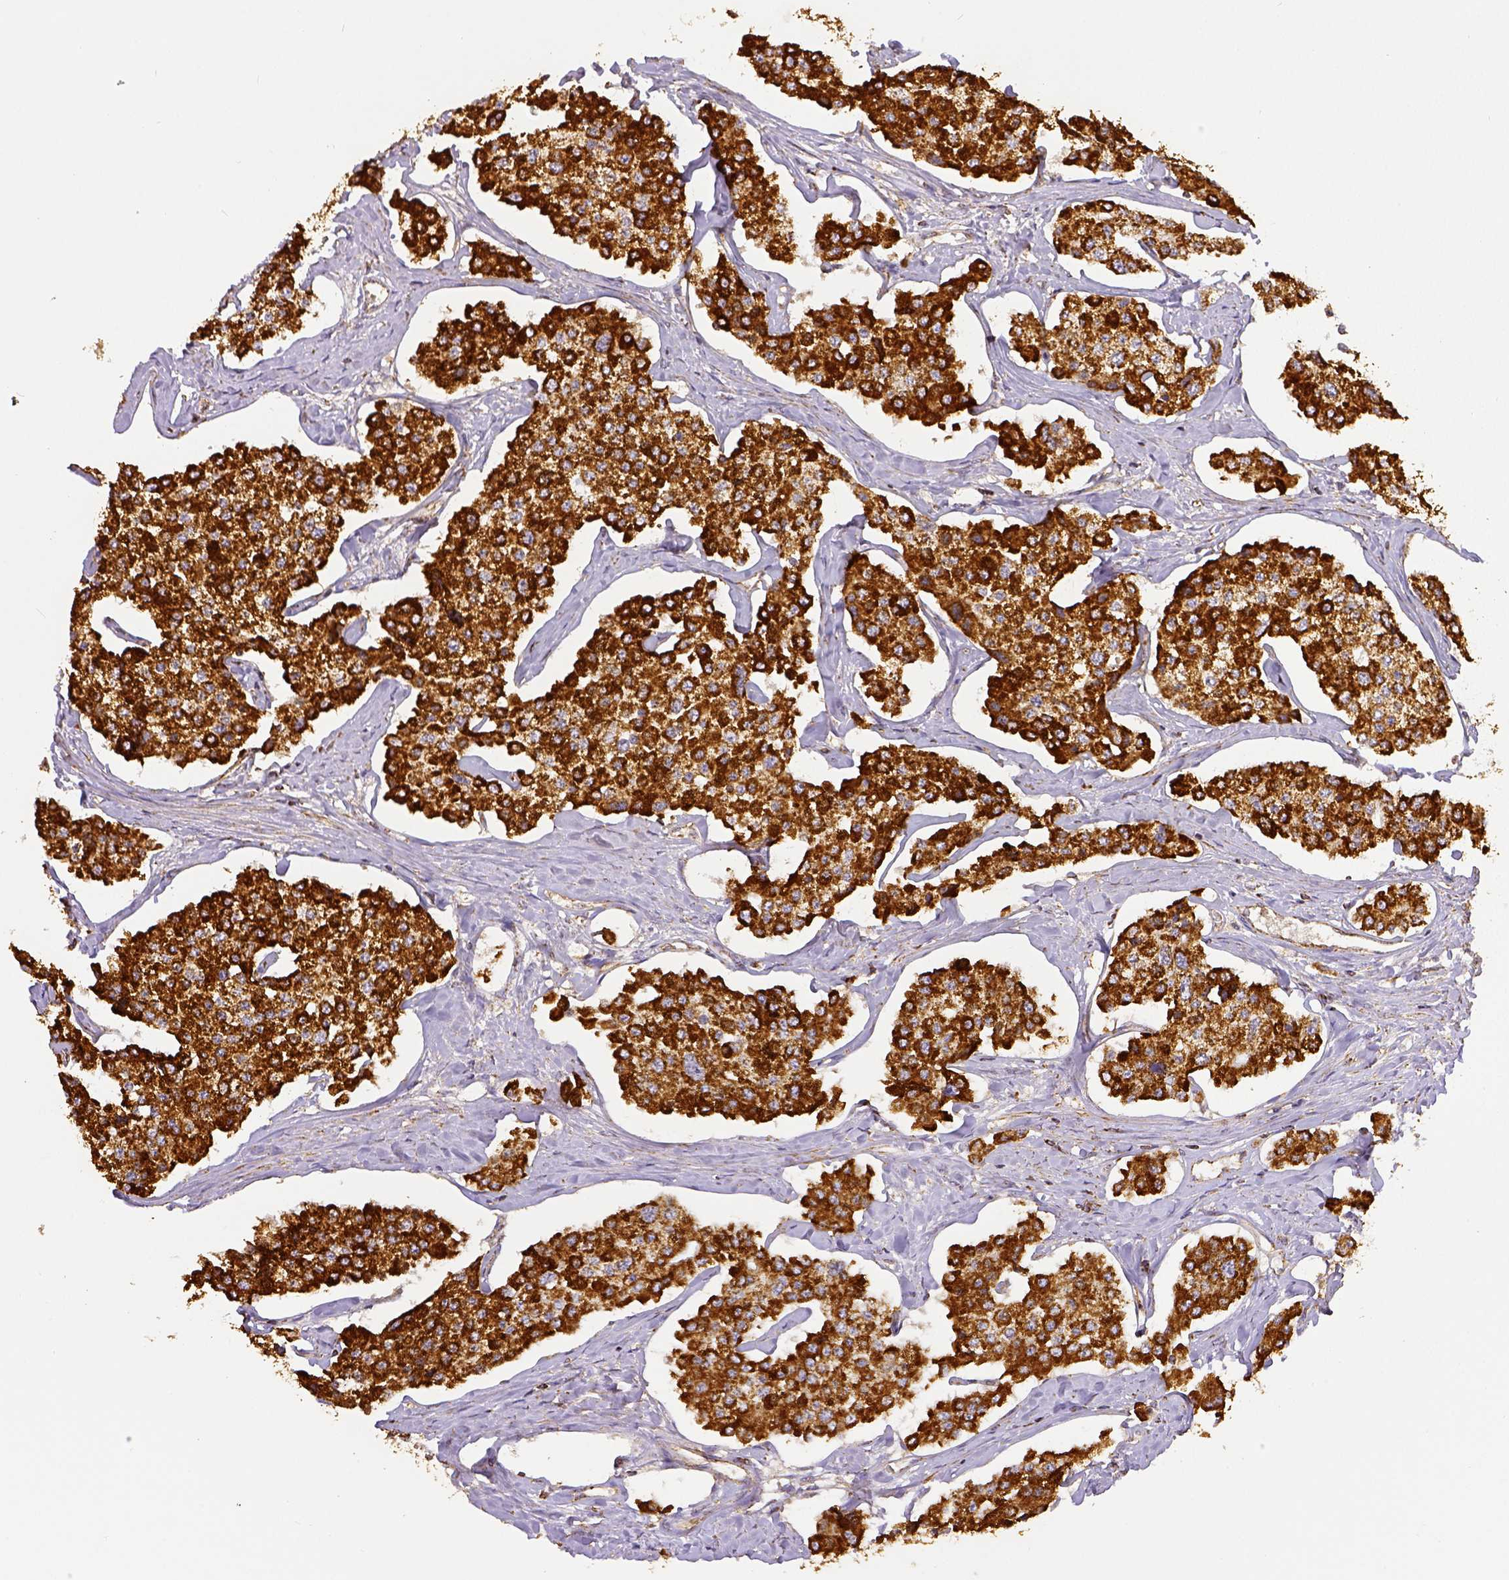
{"staining": {"intensity": "strong", "quantity": ">75%", "location": "cytoplasmic/membranous"}, "tissue": "carcinoid", "cell_type": "Tumor cells", "image_type": "cancer", "snomed": [{"axis": "morphology", "description": "Carcinoid, malignant, NOS"}, {"axis": "topography", "description": "Small intestine"}], "caption": "Carcinoid tissue shows strong cytoplasmic/membranous positivity in approximately >75% of tumor cells, visualized by immunohistochemistry.", "gene": "SDHB", "patient": {"sex": "female", "age": 65}}